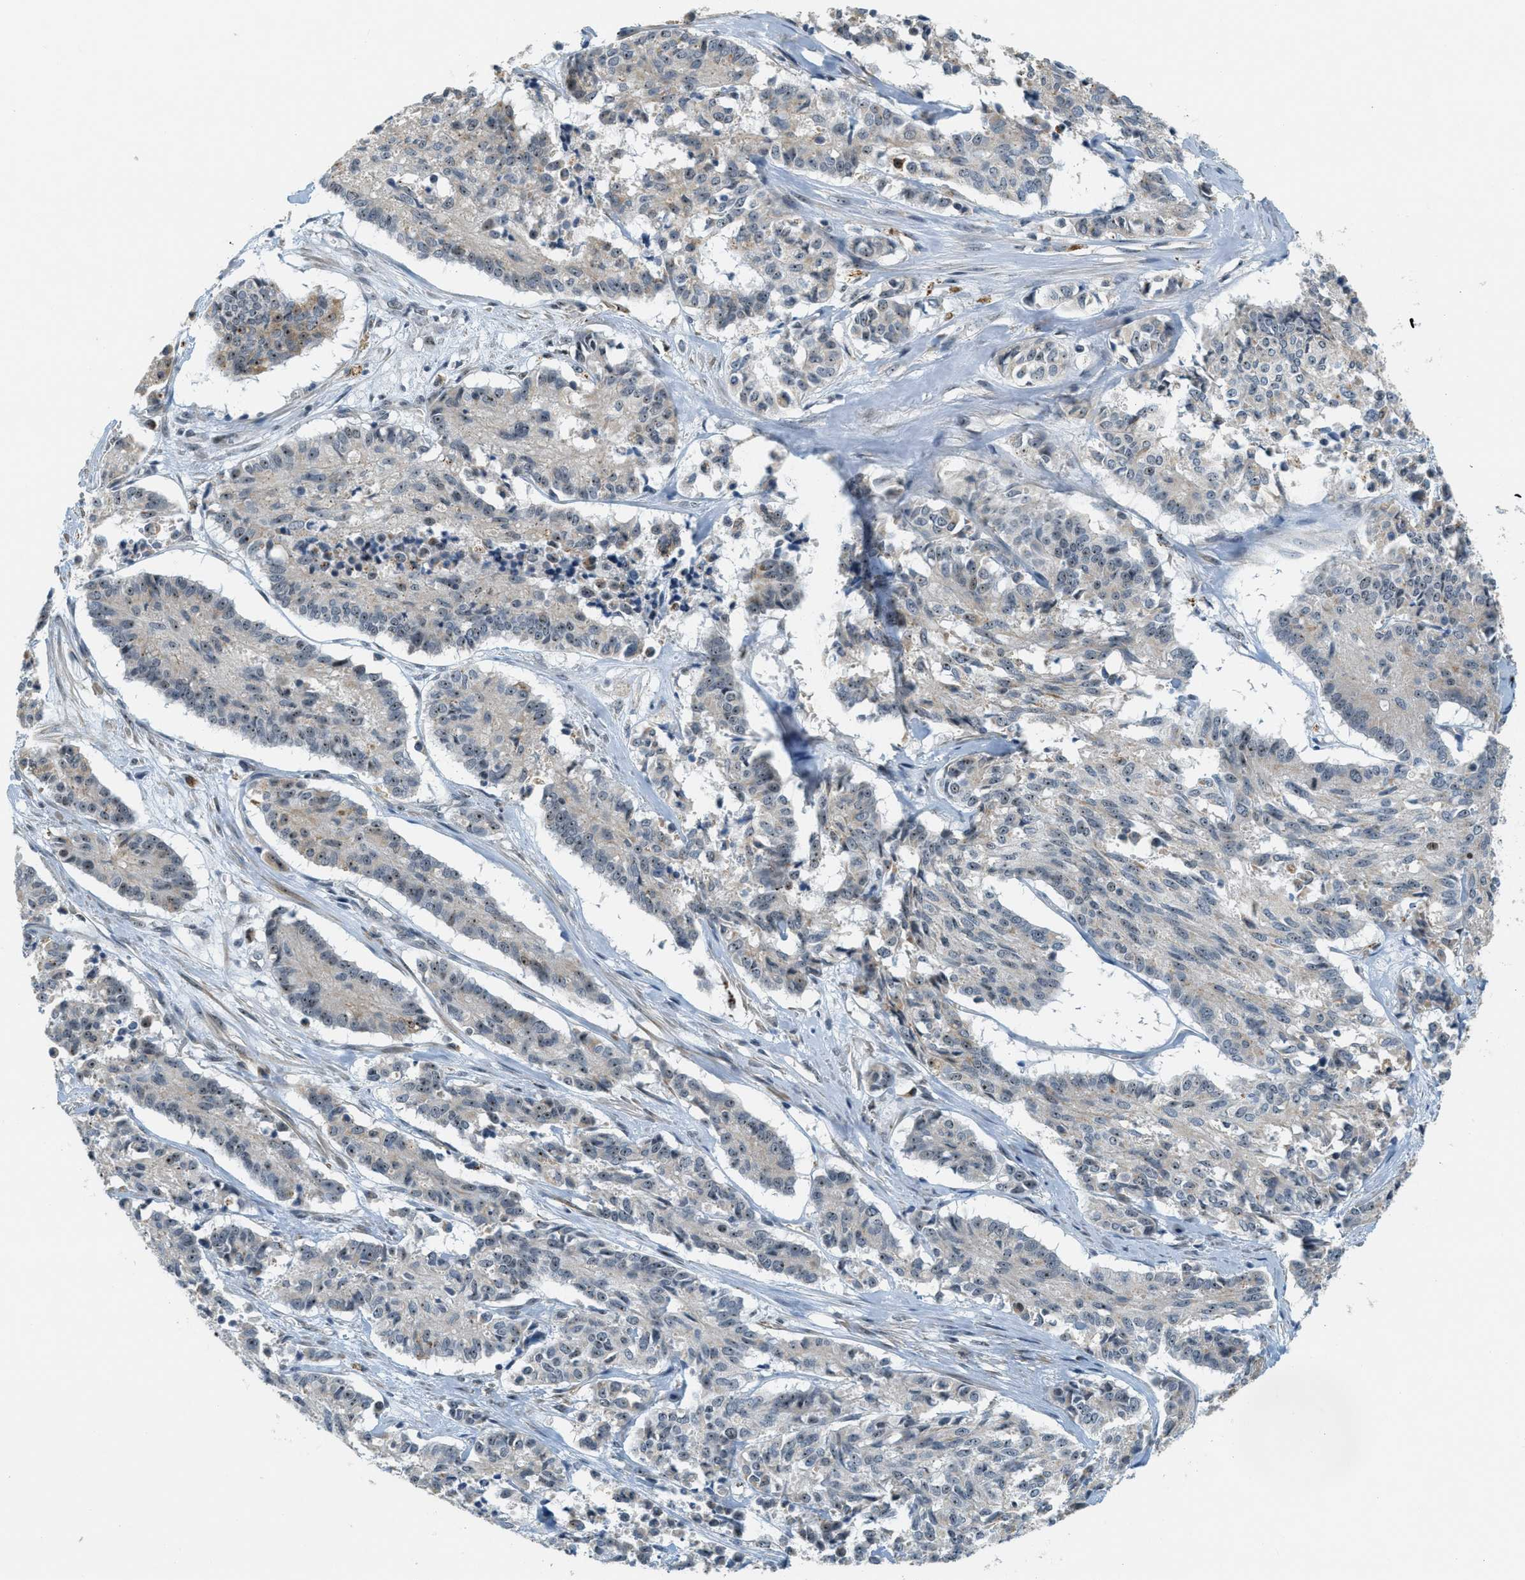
{"staining": {"intensity": "weak", "quantity": "25%-75%", "location": "nuclear"}, "tissue": "cervical cancer", "cell_type": "Tumor cells", "image_type": "cancer", "snomed": [{"axis": "morphology", "description": "Squamous cell carcinoma, NOS"}, {"axis": "topography", "description": "Cervix"}], "caption": "Cervical cancer (squamous cell carcinoma) stained with immunohistochemistry (IHC) displays weak nuclear staining in approximately 25%-75% of tumor cells.", "gene": "DDX47", "patient": {"sex": "female", "age": 35}}